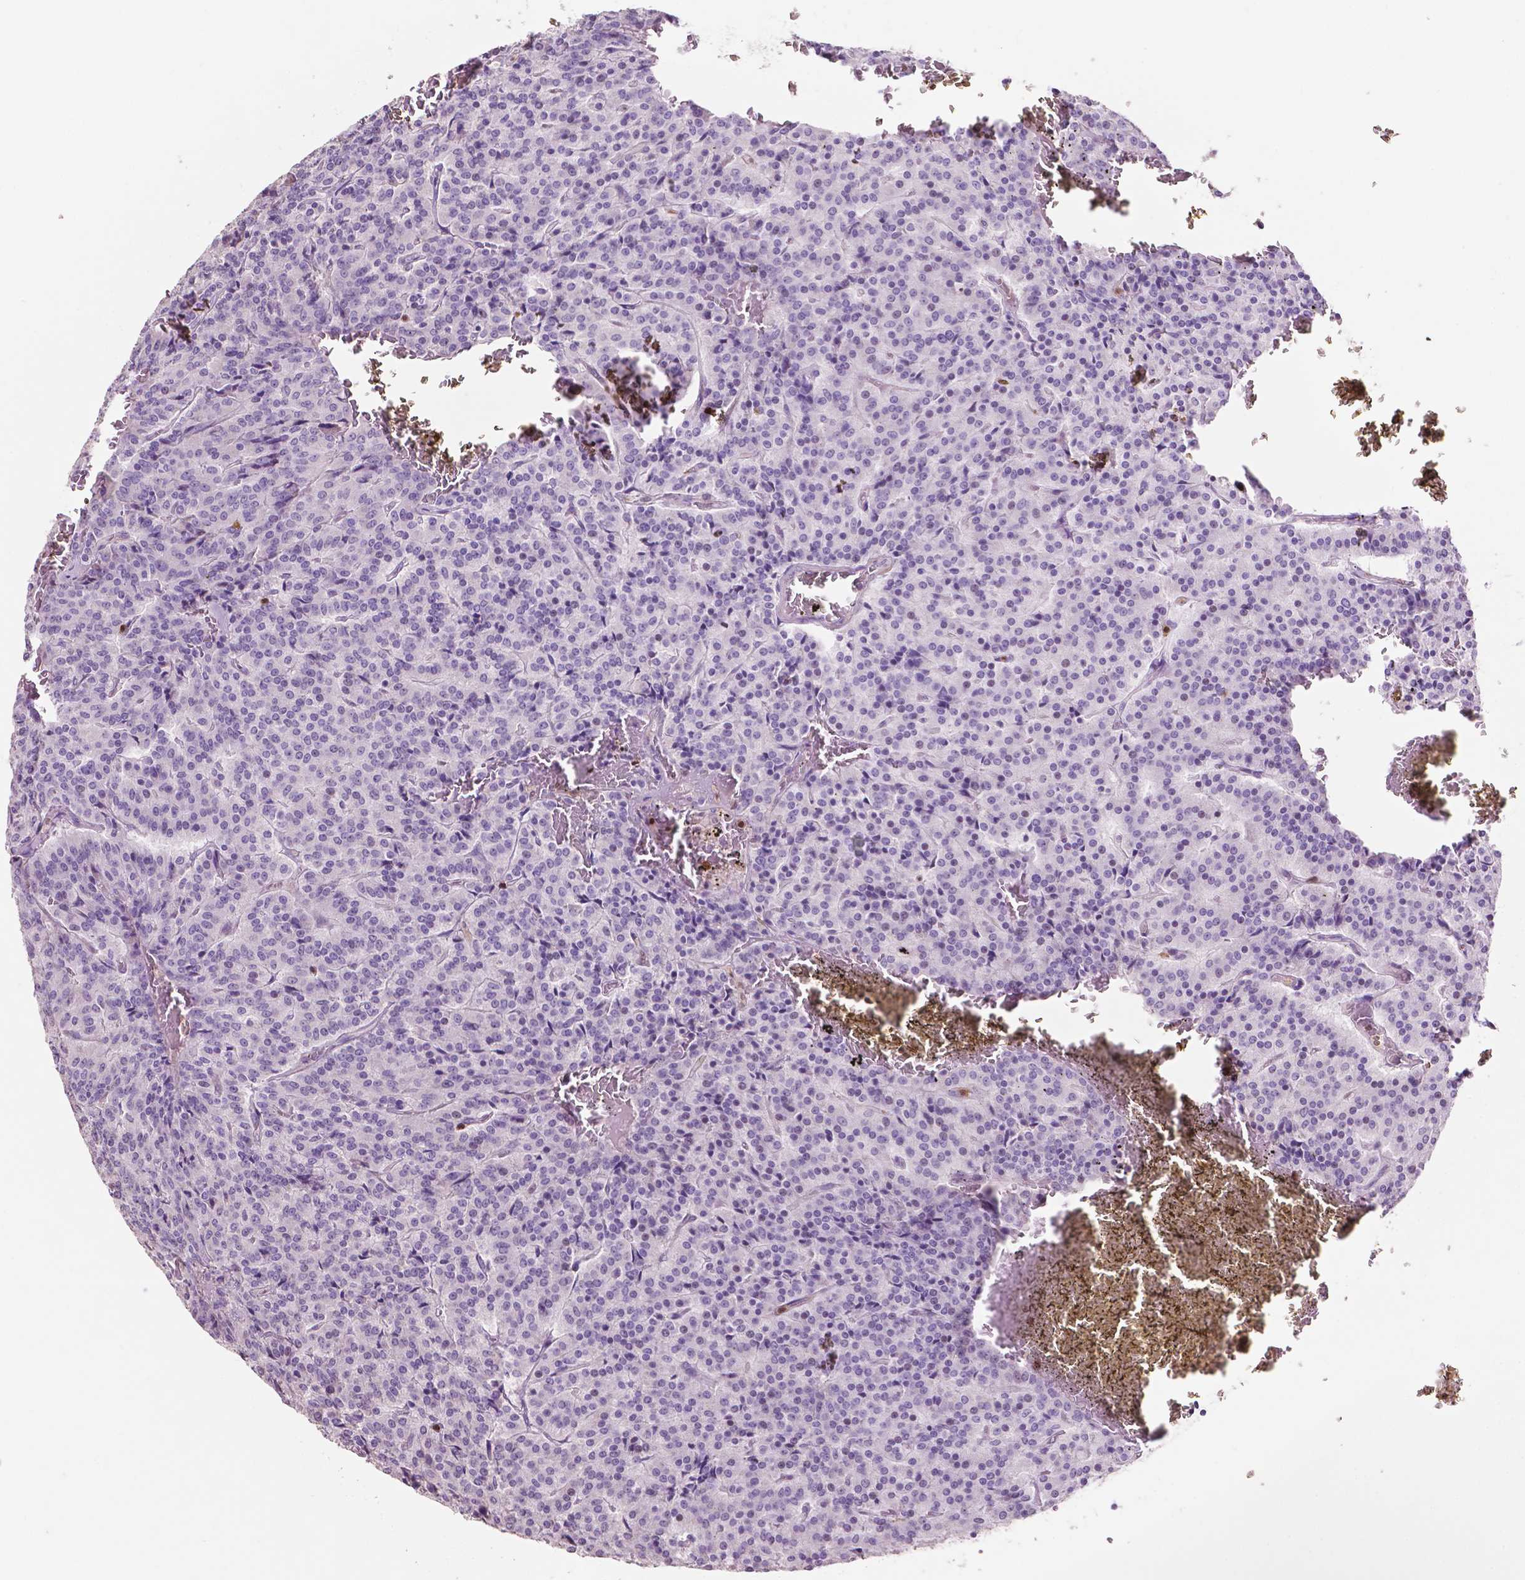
{"staining": {"intensity": "negative", "quantity": "none", "location": "none"}, "tissue": "carcinoid", "cell_type": "Tumor cells", "image_type": "cancer", "snomed": [{"axis": "morphology", "description": "Carcinoid, malignant, NOS"}, {"axis": "topography", "description": "Lung"}], "caption": "A histopathology image of carcinoid stained for a protein shows no brown staining in tumor cells. Nuclei are stained in blue.", "gene": "TBC1D10C", "patient": {"sex": "male", "age": 70}}